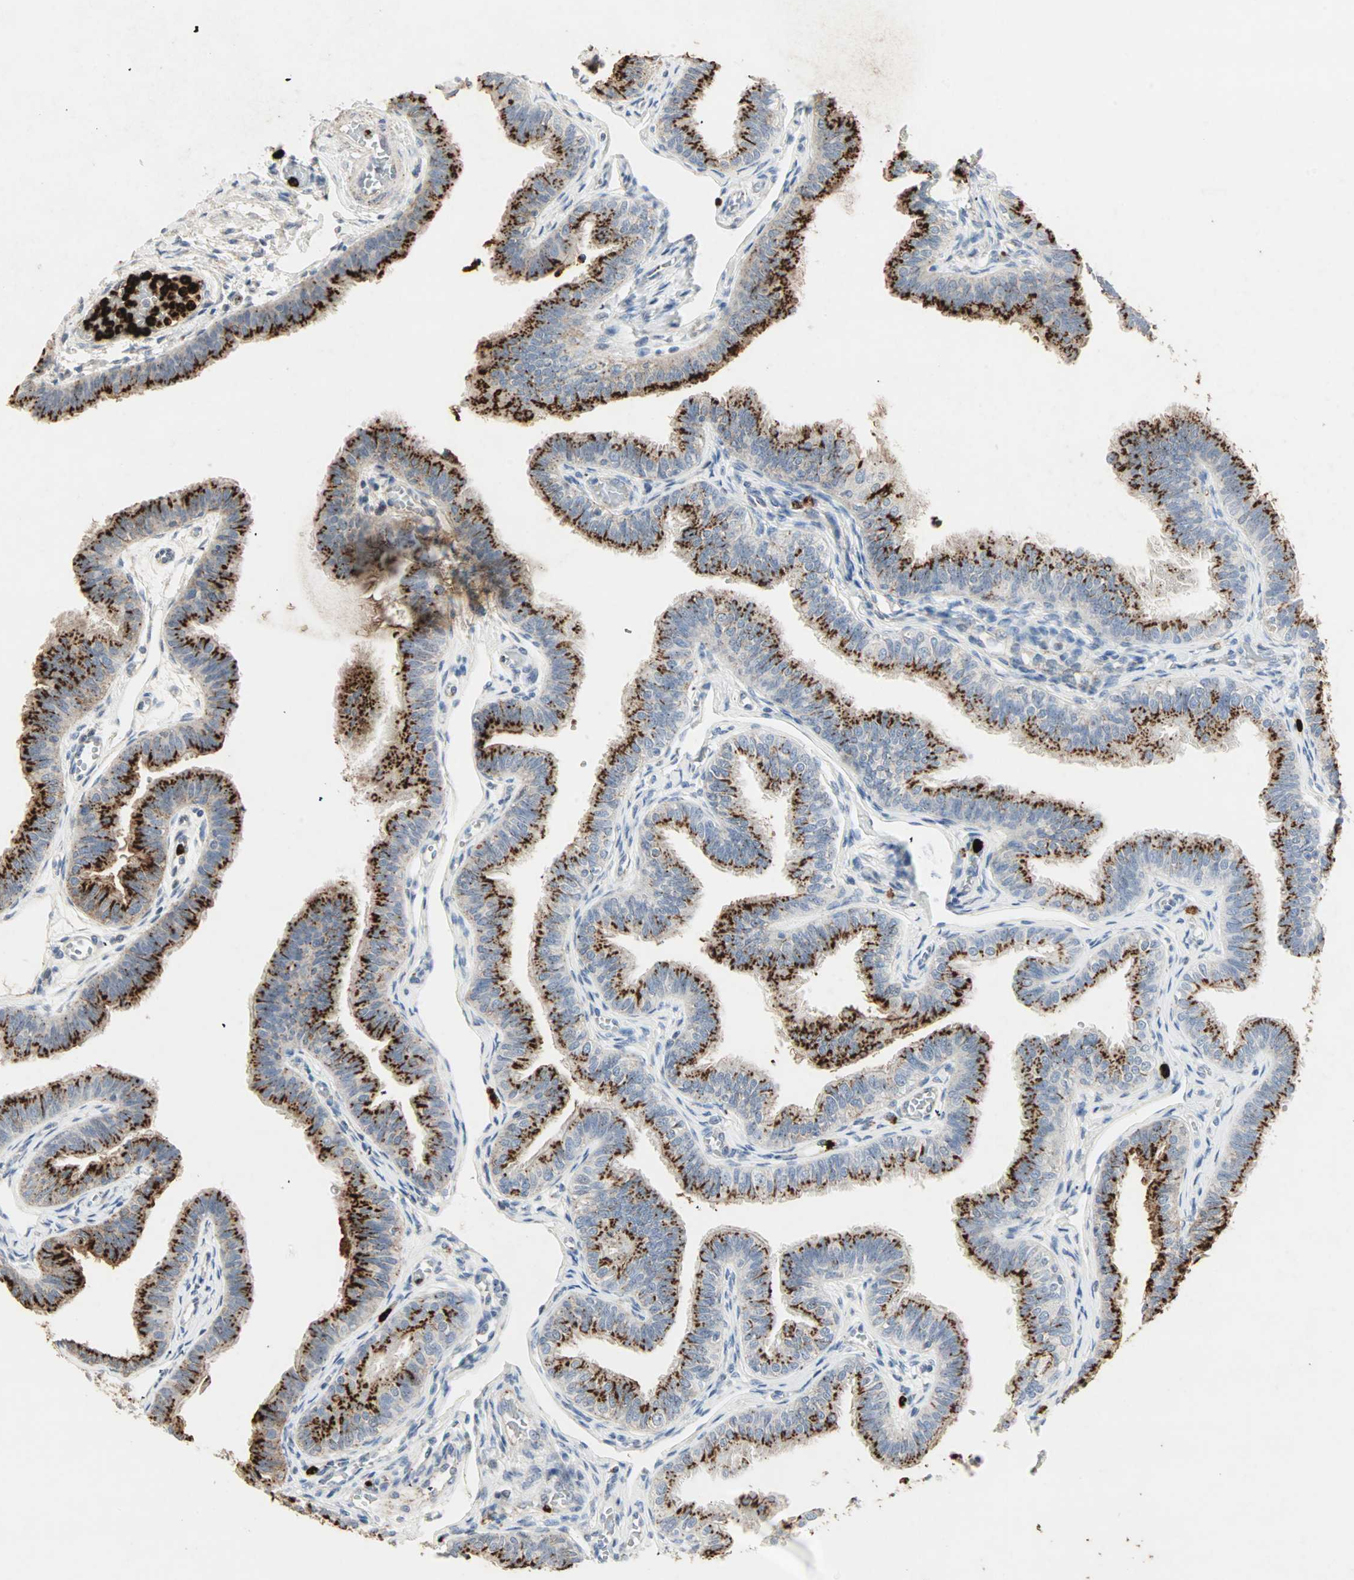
{"staining": {"intensity": "strong", "quantity": "25%-75%", "location": "cytoplasmic/membranous"}, "tissue": "fallopian tube", "cell_type": "Glandular cells", "image_type": "normal", "snomed": [{"axis": "morphology", "description": "Normal tissue, NOS"}, {"axis": "morphology", "description": "Dermoid, NOS"}, {"axis": "topography", "description": "Fallopian tube"}], "caption": "The micrograph exhibits immunohistochemical staining of unremarkable fallopian tube. There is strong cytoplasmic/membranous expression is appreciated in about 25%-75% of glandular cells. (IHC, brightfield microscopy, high magnification).", "gene": "CEACAM6", "patient": {"sex": "female", "age": 33}}